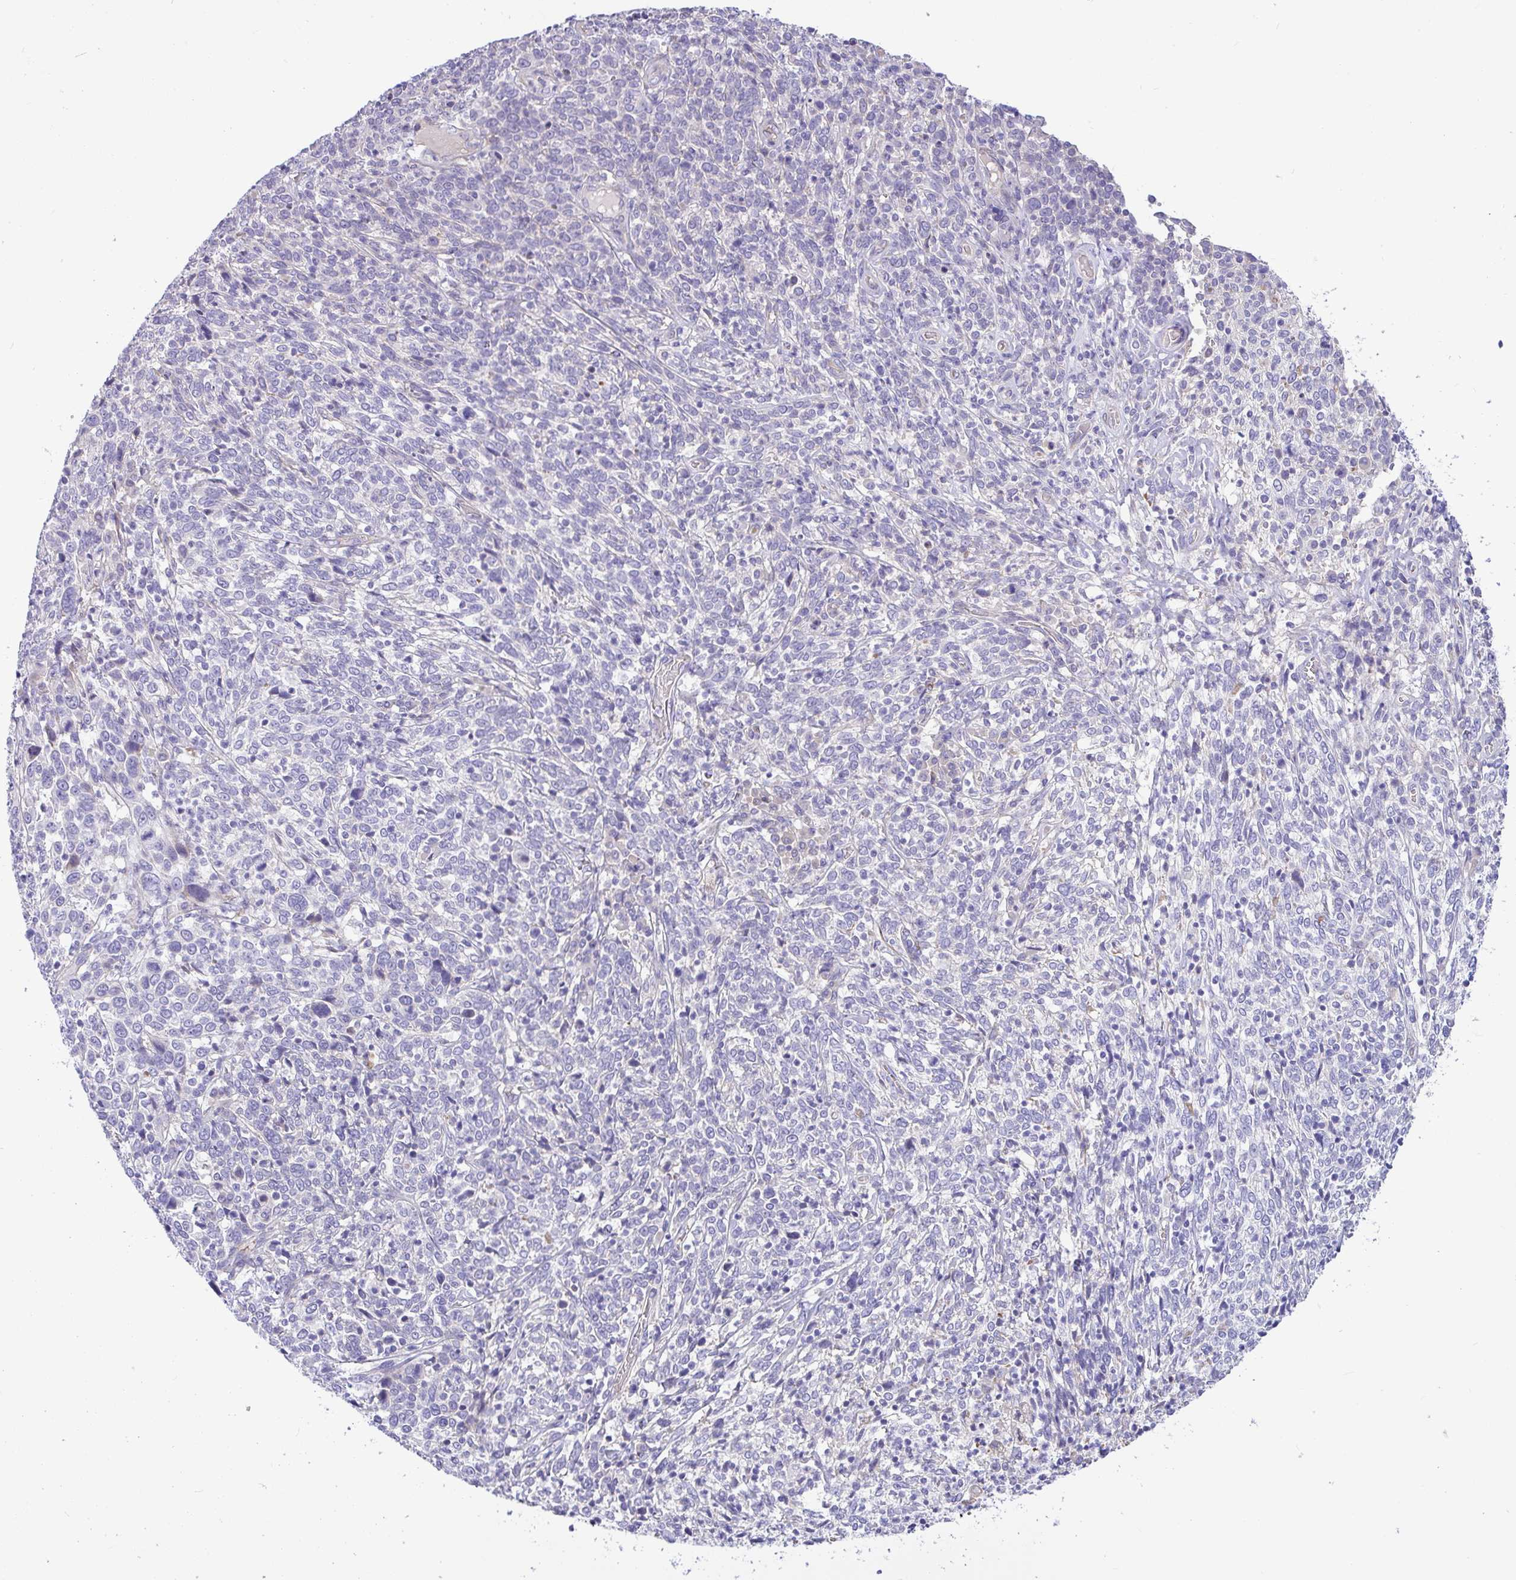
{"staining": {"intensity": "negative", "quantity": "none", "location": "none"}, "tissue": "cervical cancer", "cell_type": "Tumor cells", "image_type": "cancer", "snomed": [{"axis": "morphology", "description": "Squamous cell carcinoma, NOS"}, {"axis": "topography", "description": "Cervix"}], "caption": "IHC of human cervical squamous cell carcinoma exhibits no staining in tumor cells.", "gene": "MOCS1", "patient": {"sex": "female", "age": 46}}